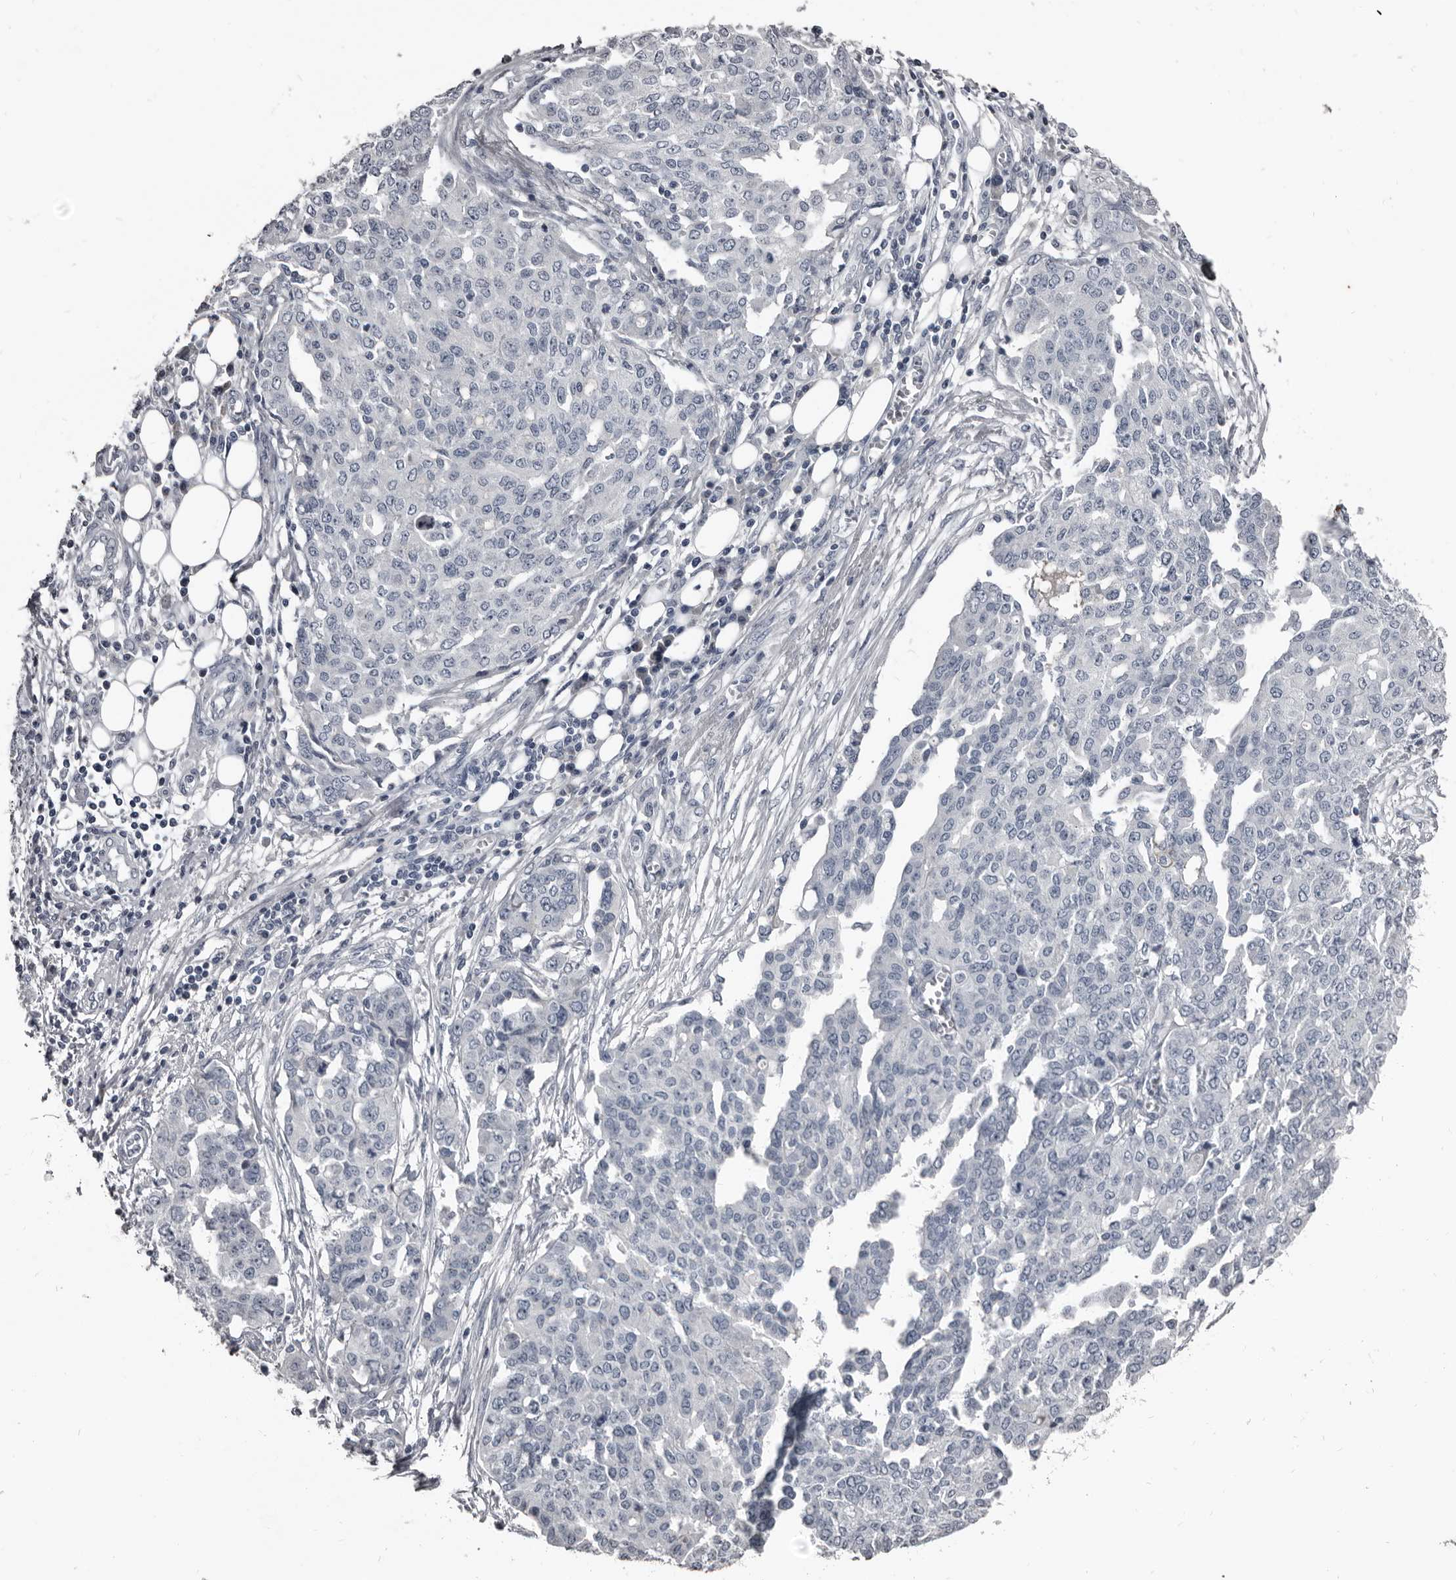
{"staining": {"intensity": "negative", "quantity": "none", "location": "none"}, "tissue": "ovarian cancer", "cell_type": "Tumor cells", "image_type": "cancer", "snomed": [{"axis": "morphology", "description": "Cystadenocarcinoma, serous, NOS"}, {"axis": "topography", "description": "Soft tissue"}, {"axis": "topography", "description": "Ovary"}], "caption": "Photomicrograph shows no protein staining in tumor cells of ovarian cancer (serous cystadenocarcinoma) tissue. Nuclei are stained in blue.", "gene": "GREB1", "patient": {"sex": "female", "age": 57}}